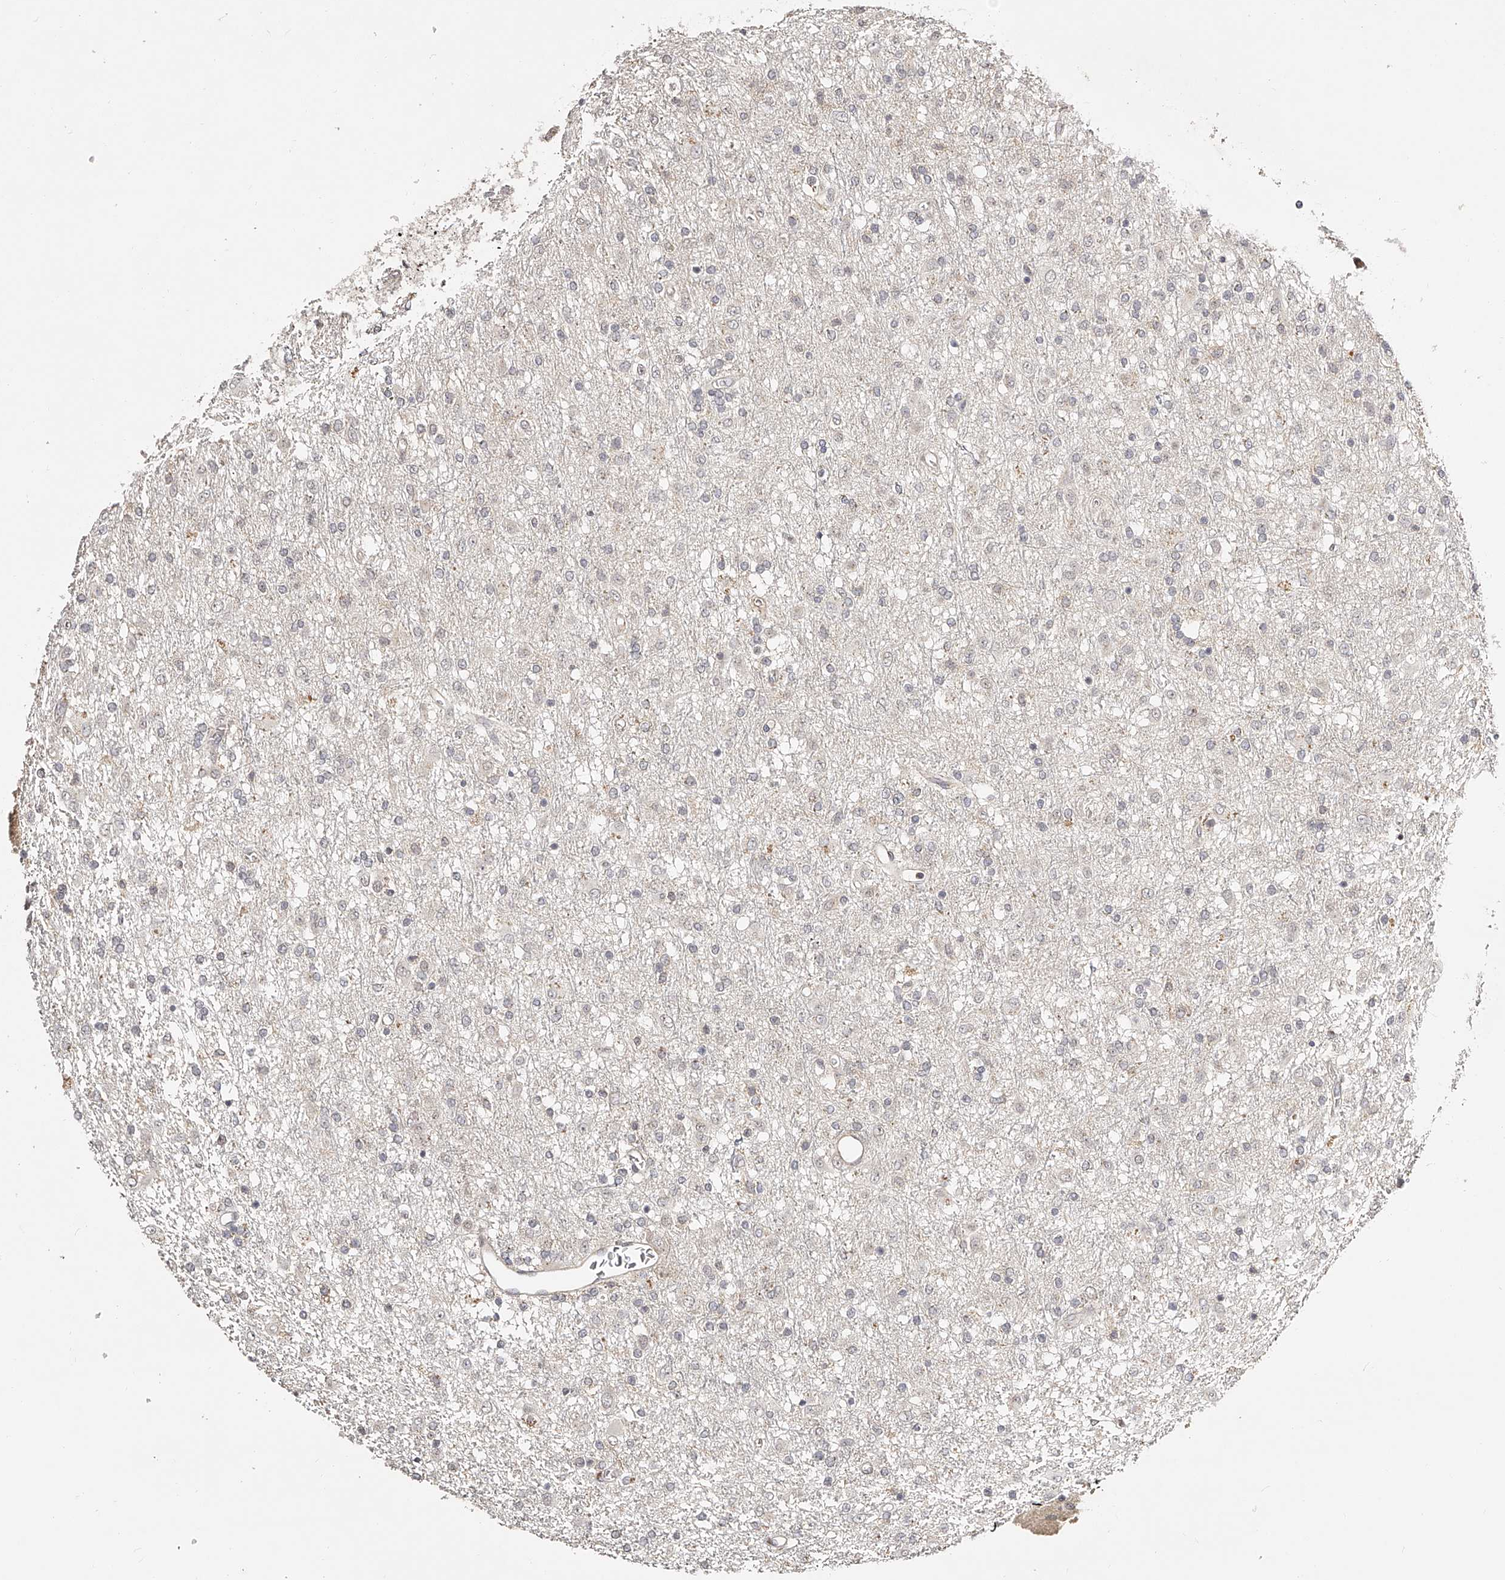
{"staining": {"intensity": "negative", "quantity": "none", "location": "none"}, "tissue": "glioma", "cell_type": "Tumor cells", "image_type": "cancer", "snomed": [{"axis": "morphology", "description": "Glioma, malignant, Low grade"}, {"axis": "topography", "description": "Brain"}], "caption": "Immunohistochemical staining of human malignant glioma (low-grade) displays no significant staining in tumor cells.", "gene": "ZNF789", "patient": {"sex": "male", "age": 65}}